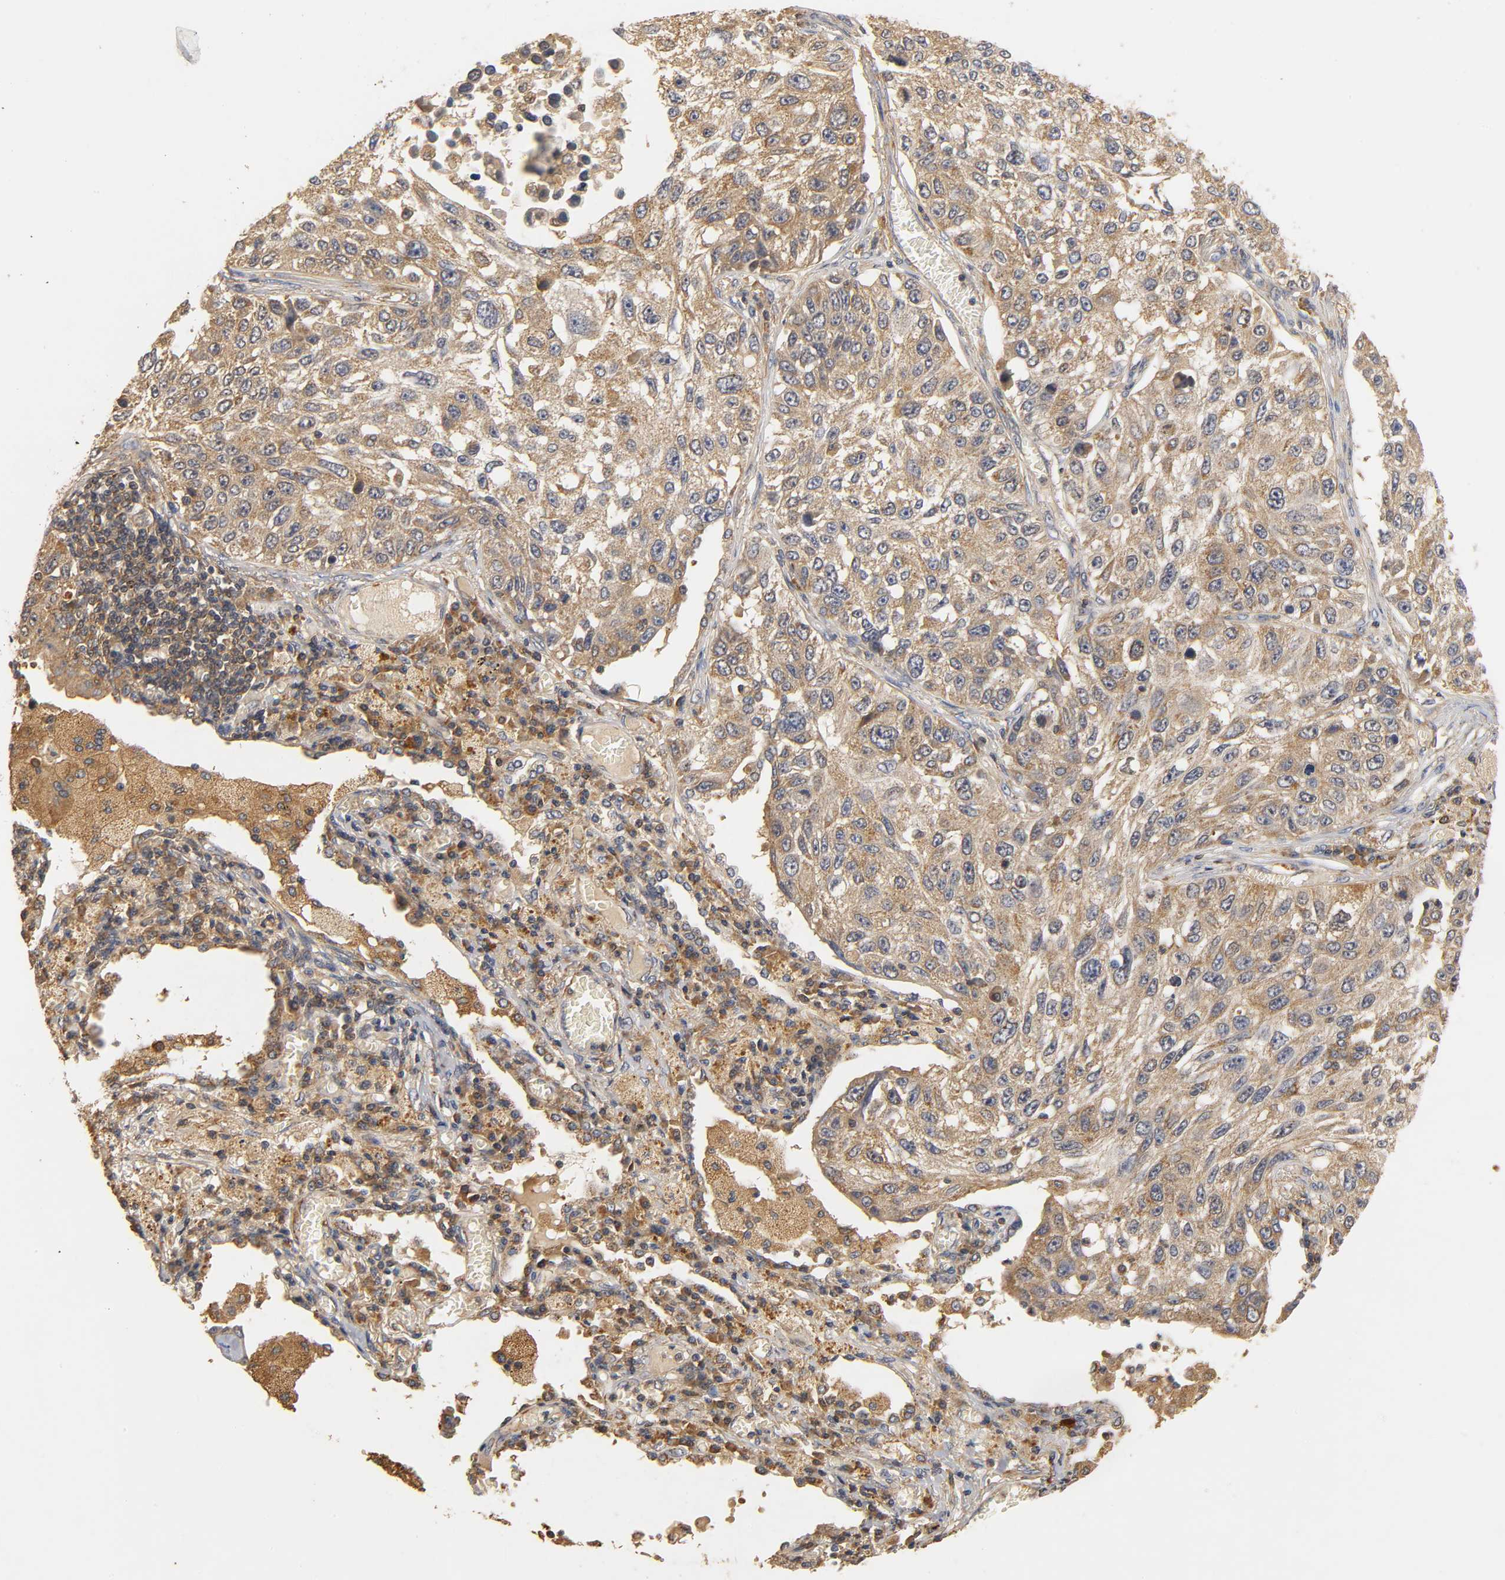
{"staining": {"intensity": "moderate", "quantity": ">75%", "location": "cytoplasmic/membranous"}, "tissue": "lung cancer", "cell_type": "Tumor cells", "image_type": "cancer", "snomed": [{"axis": "morphology", "description": "Squamous cell carcinoma, NOS"}, {"axis": "topography", "description": "Lung"}], "caption": "Protein staining reveals moderate cytoplasmic/membranous expression in about >75% of tumor cells in lung cancer.", "gene": "SCAP", "patient": {"sex": "male", "age": 71}}